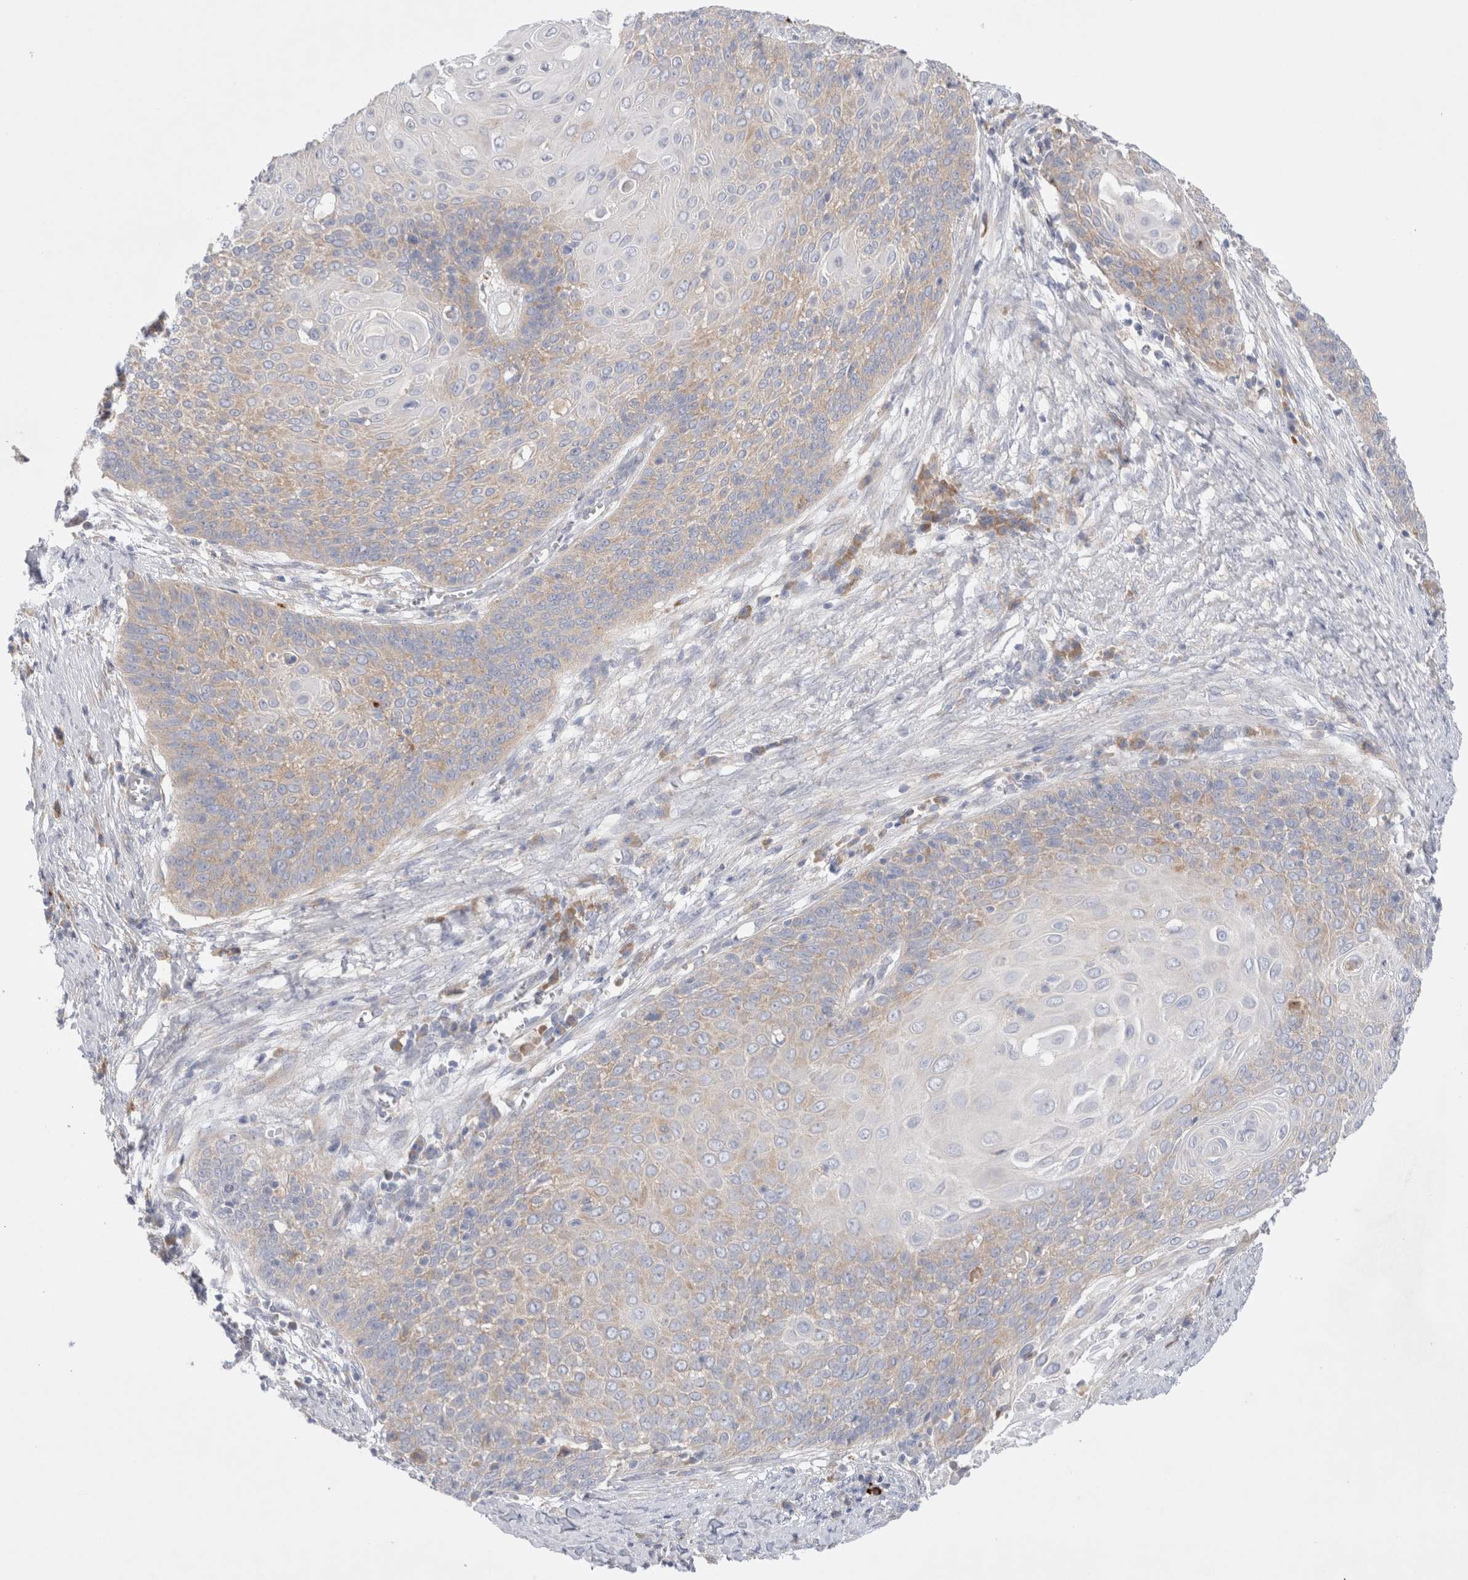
{"staining": {"intensity": "weak", "quantity": "25%-75%", "location": "cytoplasmic/membranous"}, "tissue": "cervical cancer", "cell_type": "Tumor cells", "image_type": "cancer", "snomed": [{"axis": "morphology", "description": "Squamous cell carcinoma, NOS"}, {"axis": "topography", "description": "Cervix"}], "caption": "A brown stain labels weak cytoplasmic/membranous positivity of a protein in human squamous cell carcinoma (cervical) tumor cells.", "gene": "RBM12B", "patient": {"sex": "female", "age": 39}}